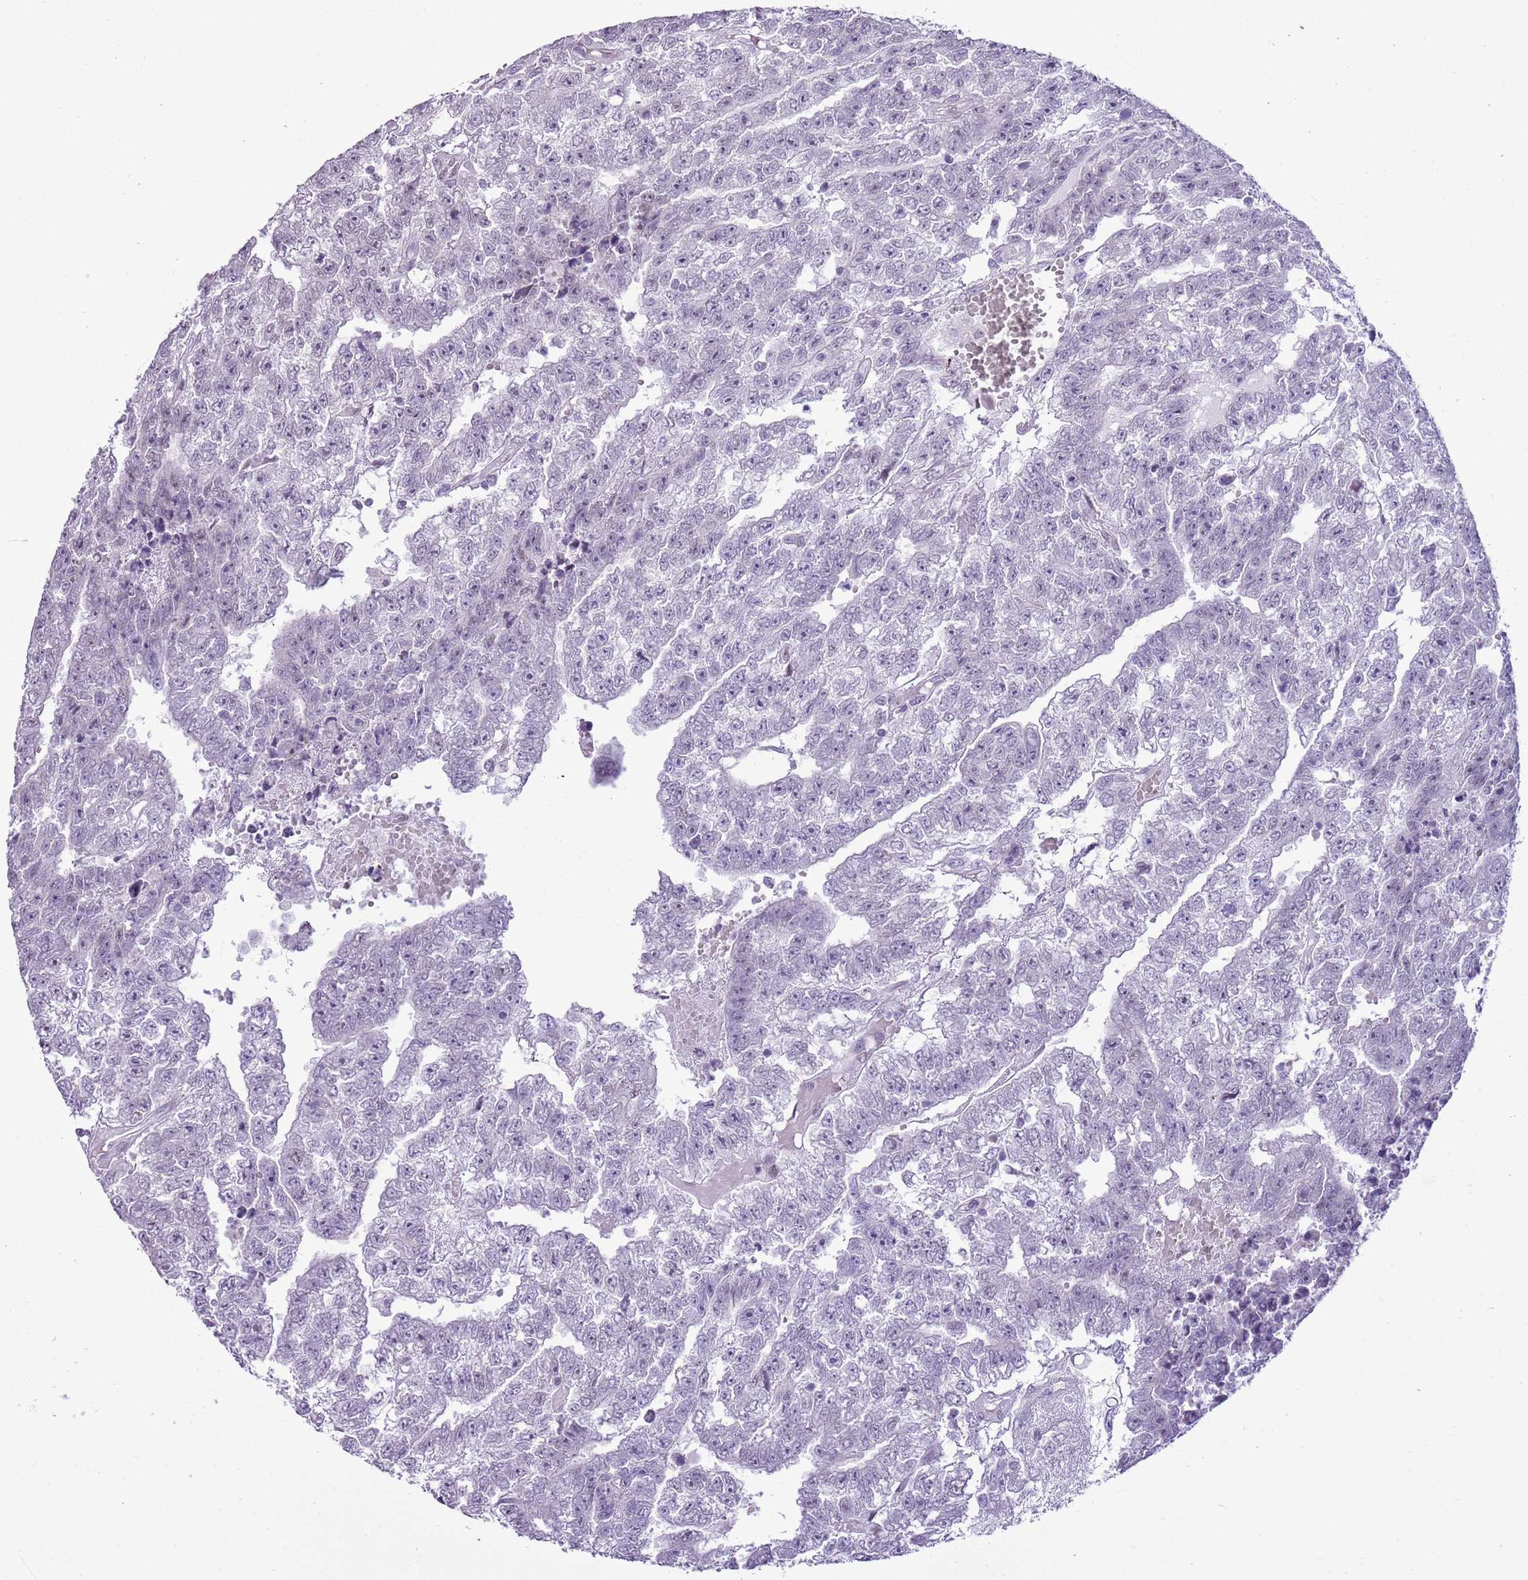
{"staining": {"intensity": "negative", "quantity": "none", "location": "none"}, "tissue": "testis cancer", "cell_type": "Tumor cells", "image_type": "cancer", "snomed": [{"axis": "morphology", "description": "Carcinoma, Embryonal, NOS"}, {"axis": "topography", "description": "Testis"}], "caption": "Image shows no protein expression in tumor cells of testis cancer (embryonal carcinoma) tissue.", "gene": "RPL3L", "patient": {"sex": "male", "age": 25}}